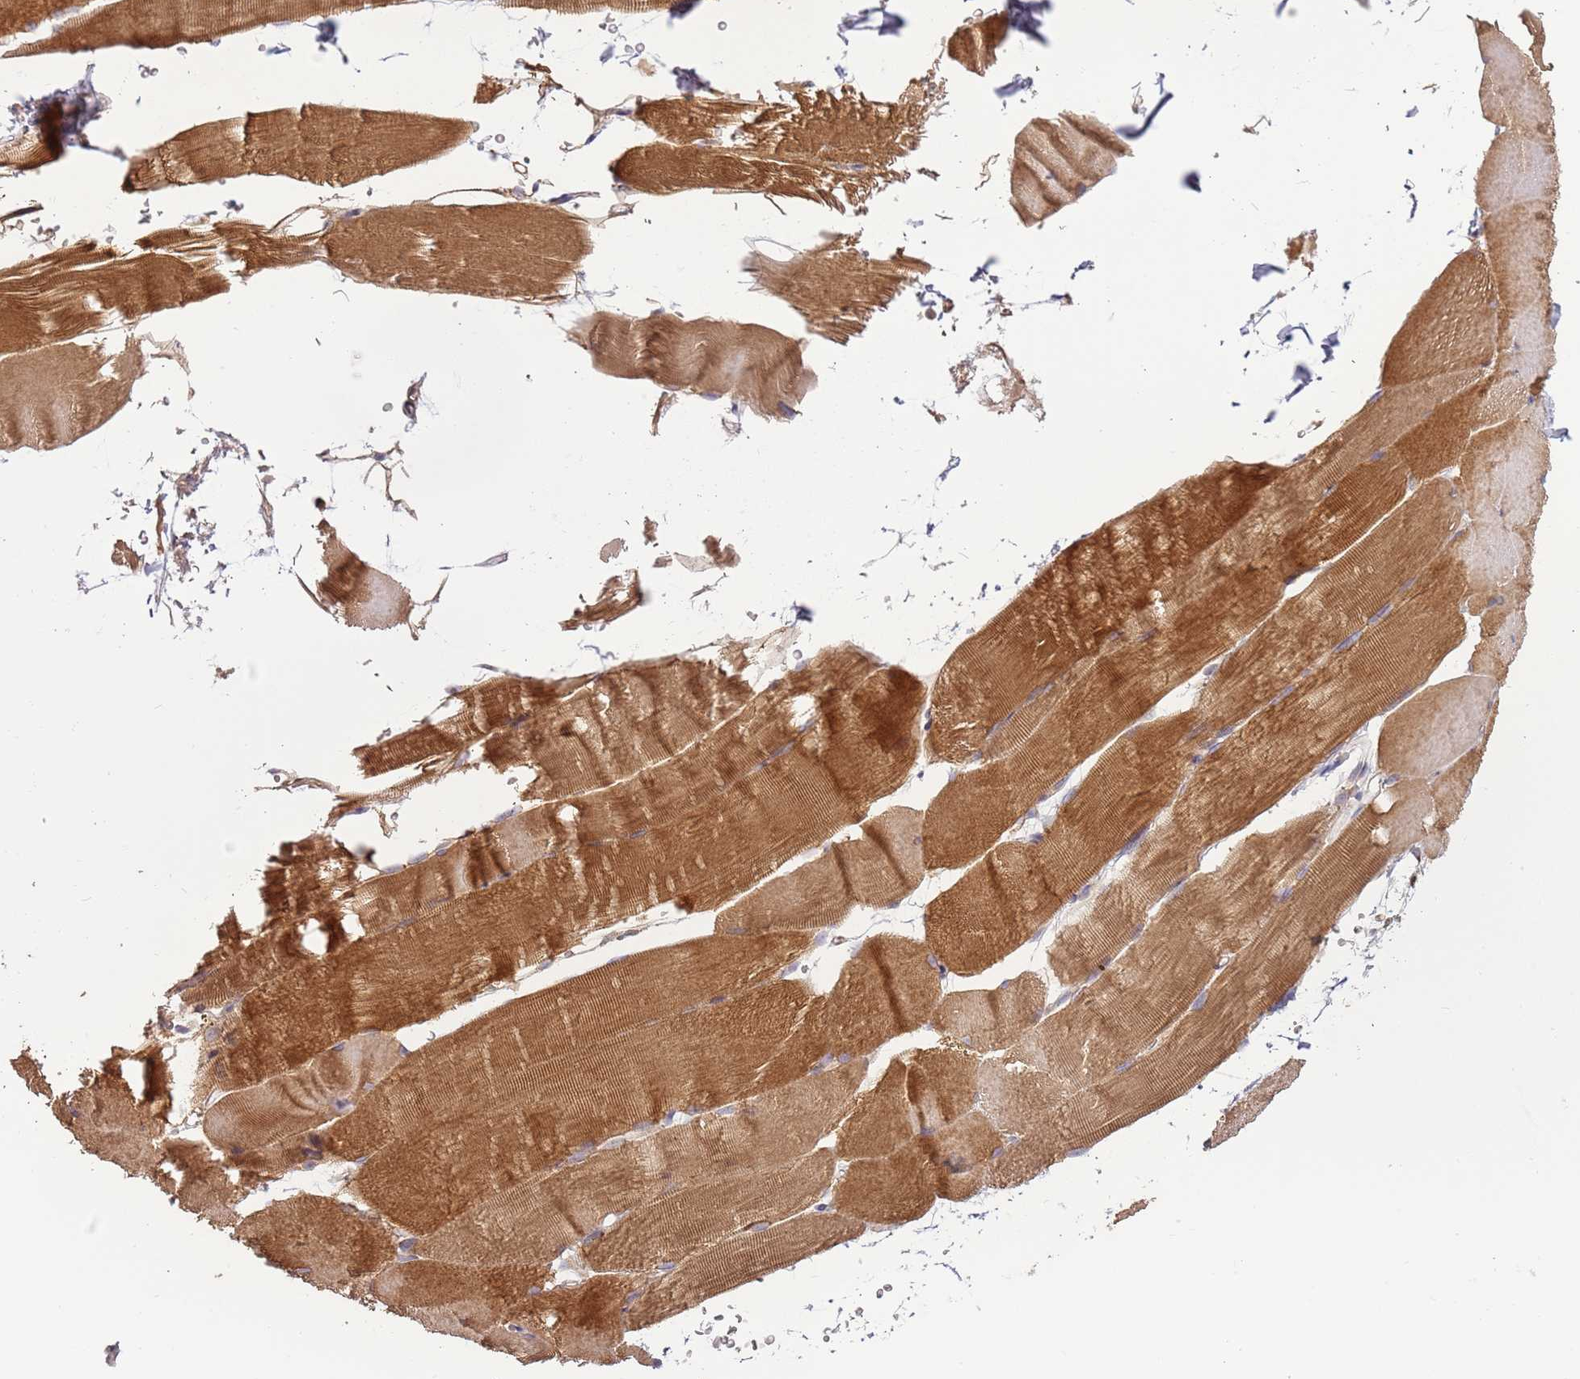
{"staining": {"intensity": "moderate", "quantity": ">75%", "location": "cytoplasmic/membranous"}, "tissue": "skeletal muscle", "cell_type": "Myocytes", "image_type": "normal", "snomed": [{"axis": "morphology", "description": "Normal tissue, NOS"}, {"axis": "topography", "description": "Skeletal muscle"}, {"axis": "topography", "description": "Parathyroid gland"}], "caption": "A brown stain highlights moderate cytoplasmic/membranous positivity of a protein in myocytes of benign skeletal muscle. Nuclei are stained in blue.", "gene": "RNF128", "patient": {"sex": "female", "age": 37}}